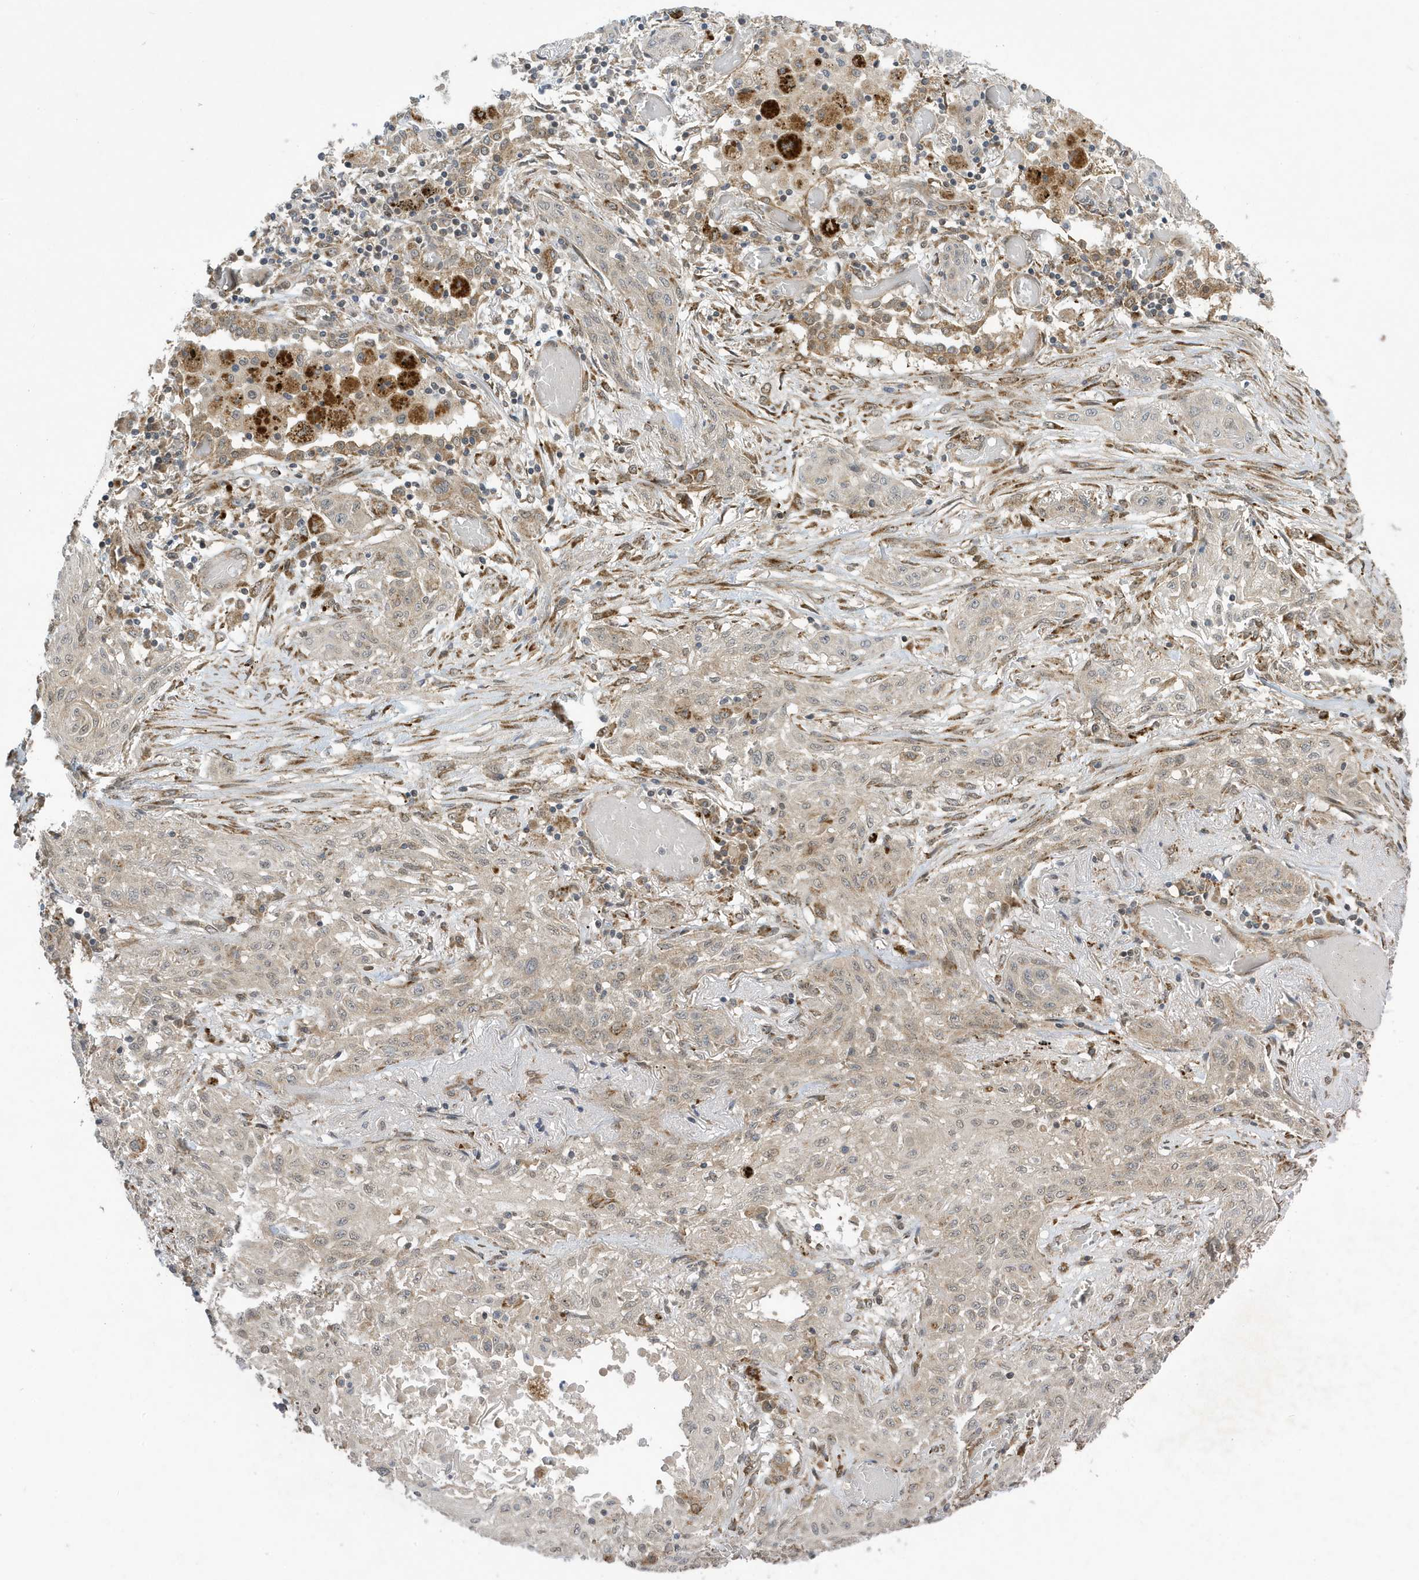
{"staining": {"intensity": "negative", "quantity": "none", "location": "none"}, "tissue": "lung cancer", "cell_type": "Tumor cells", "image_type": "cancer", "snomed": [{"axis": "morphology", "description": "Squamous cell carcinoma, NOS"}, {"axis": "topography", "description": "Lung"}], "caption": "An immunohistochemistry image of lung cancer is shown. There is no staining in tumor cells of lung cancer.", "gene": "NCOA7", "patient": {"sex": "female", "age": 47}}